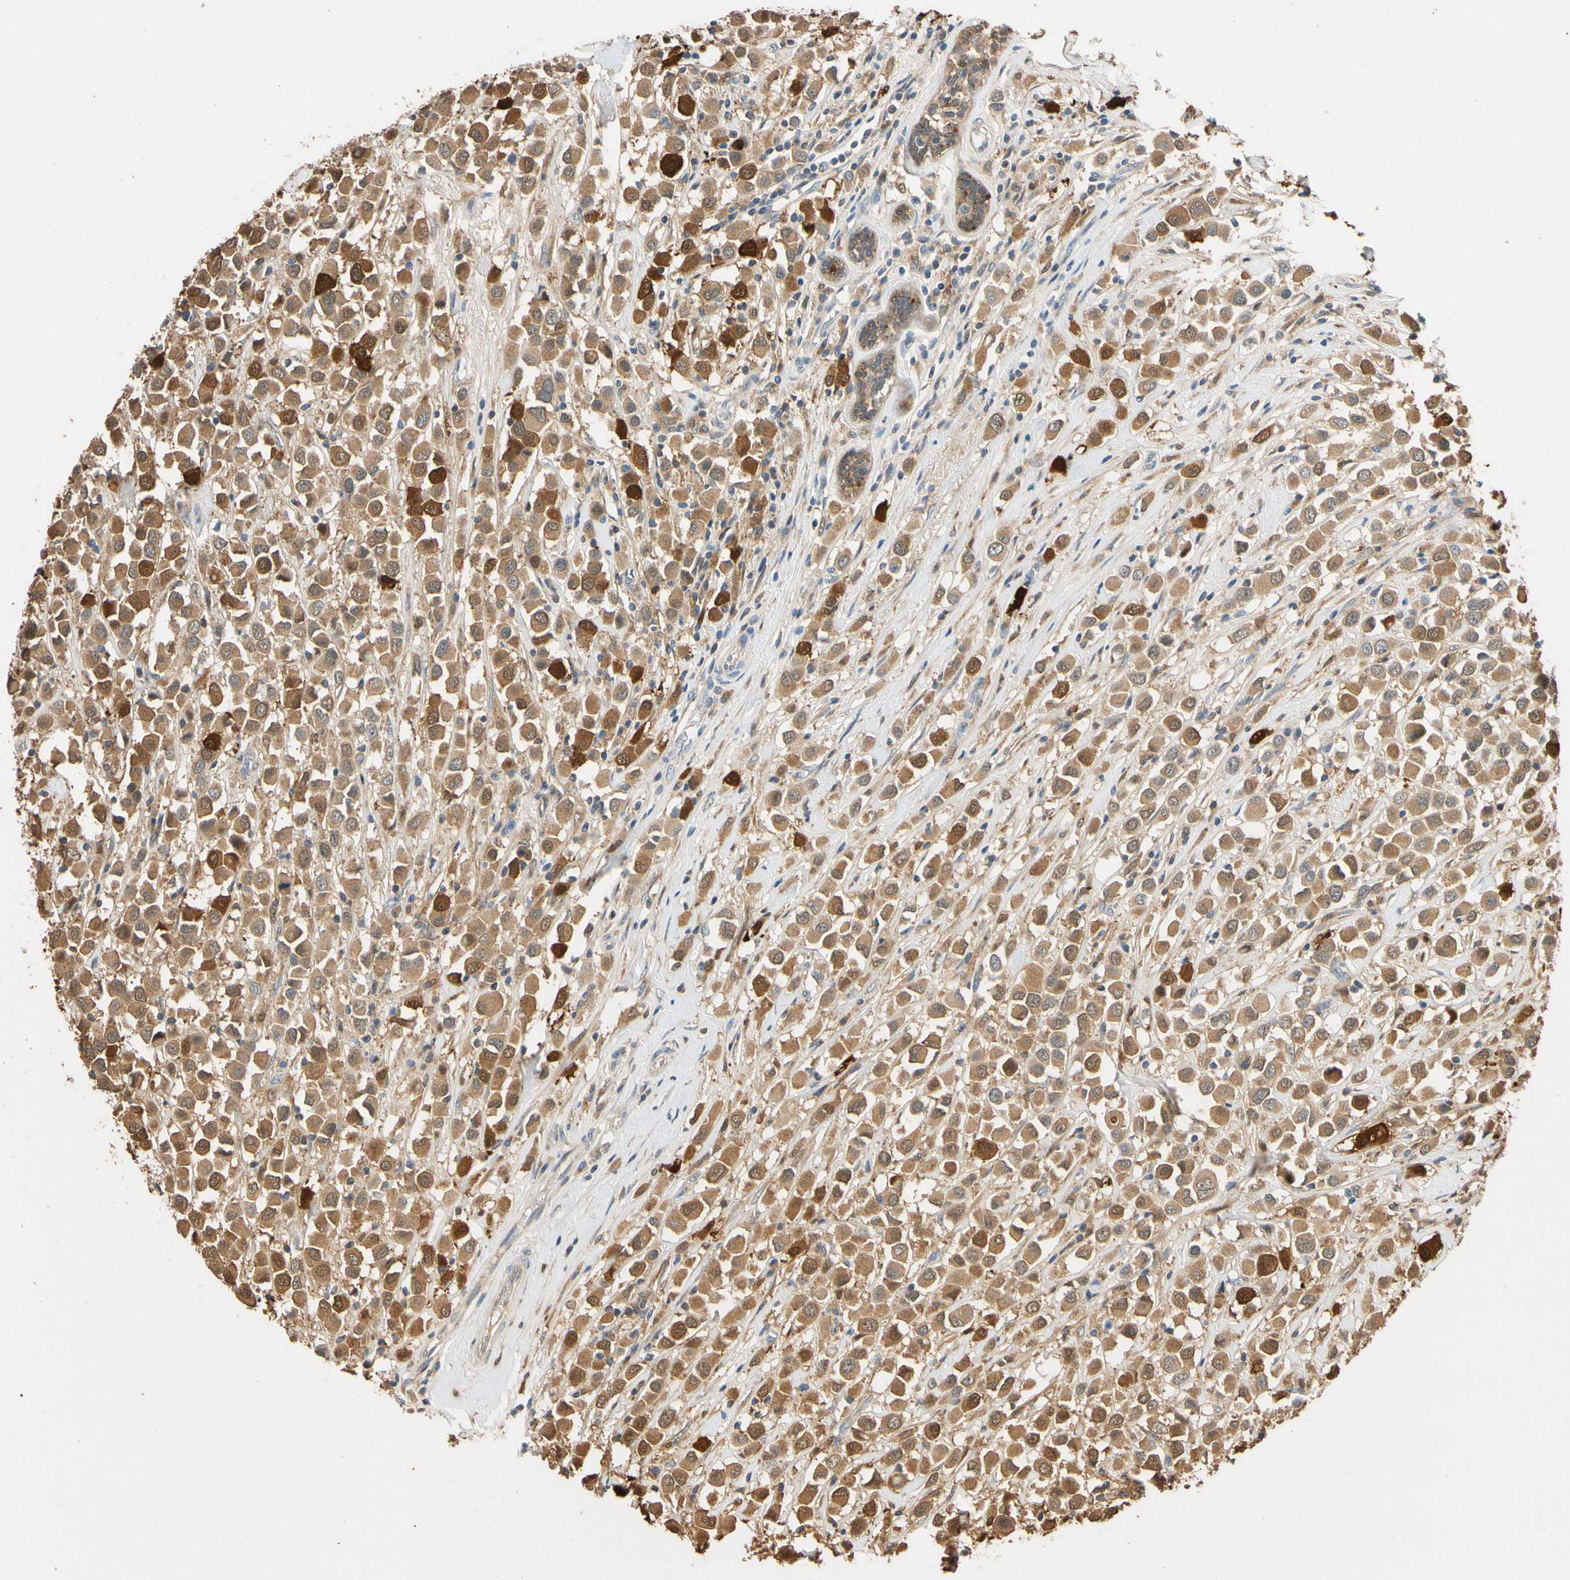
{"staining": {"intensity": "moderate", "quantity": ">75%", "location": "cytoplasmic/membranous"}, "tissue": "breast cancer", "cell_type": "Tumor cells", "image_type": "cancer", "snomed": [{"axis": "morphology", "description": "Duct carcinoma"}, {"axis": "topography", "description": "Breast"}], "caption": "The histopathology image reveals staining of breast invasive ductal carcinoma, revealing moderate cytoplasmic/membranous protein expression (brown color) within tumor cells.", "gene": "GPSM2", "patient": {"sex": "female", "age": 61}}